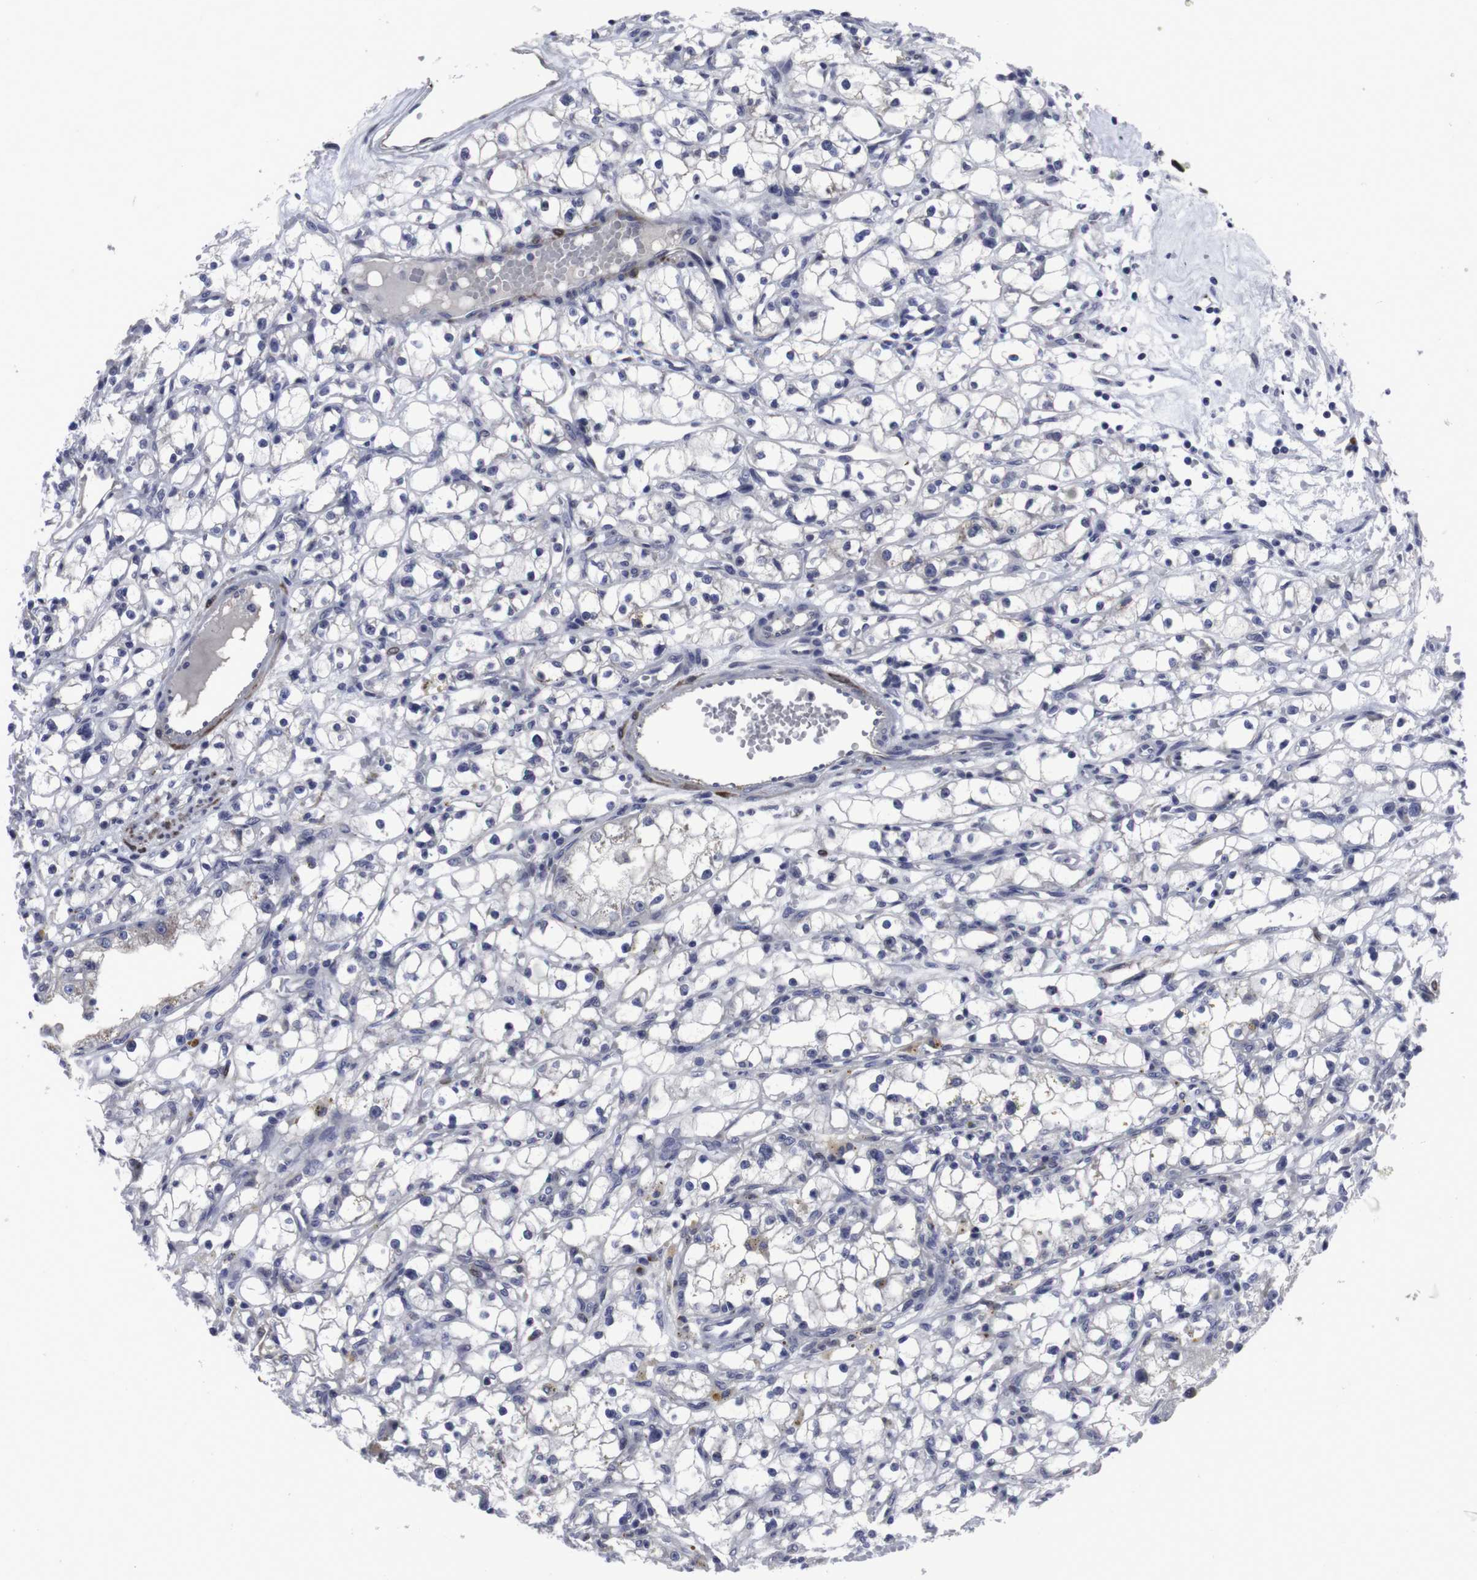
{"staining": {"intensity": "negative", "quantity": "none", "location": "none"}, "tissue": "renal cancer", "cell_type": "Tumor cells", "image_type": "cancer", "snomed": [{"axis": "morphology", "description": "Adenocarcinoma, NOS"}, {"axis": "topography", "description": "Kidney"}], "caption": "Immunohistochemistry (IHC) histopathology image of human adenocarcinoma (renal) stained for a protein (brown), which displays no positivity in tumor cells.", "gene": "SNCG", "patient": {"sex": "male", "age": 56}}